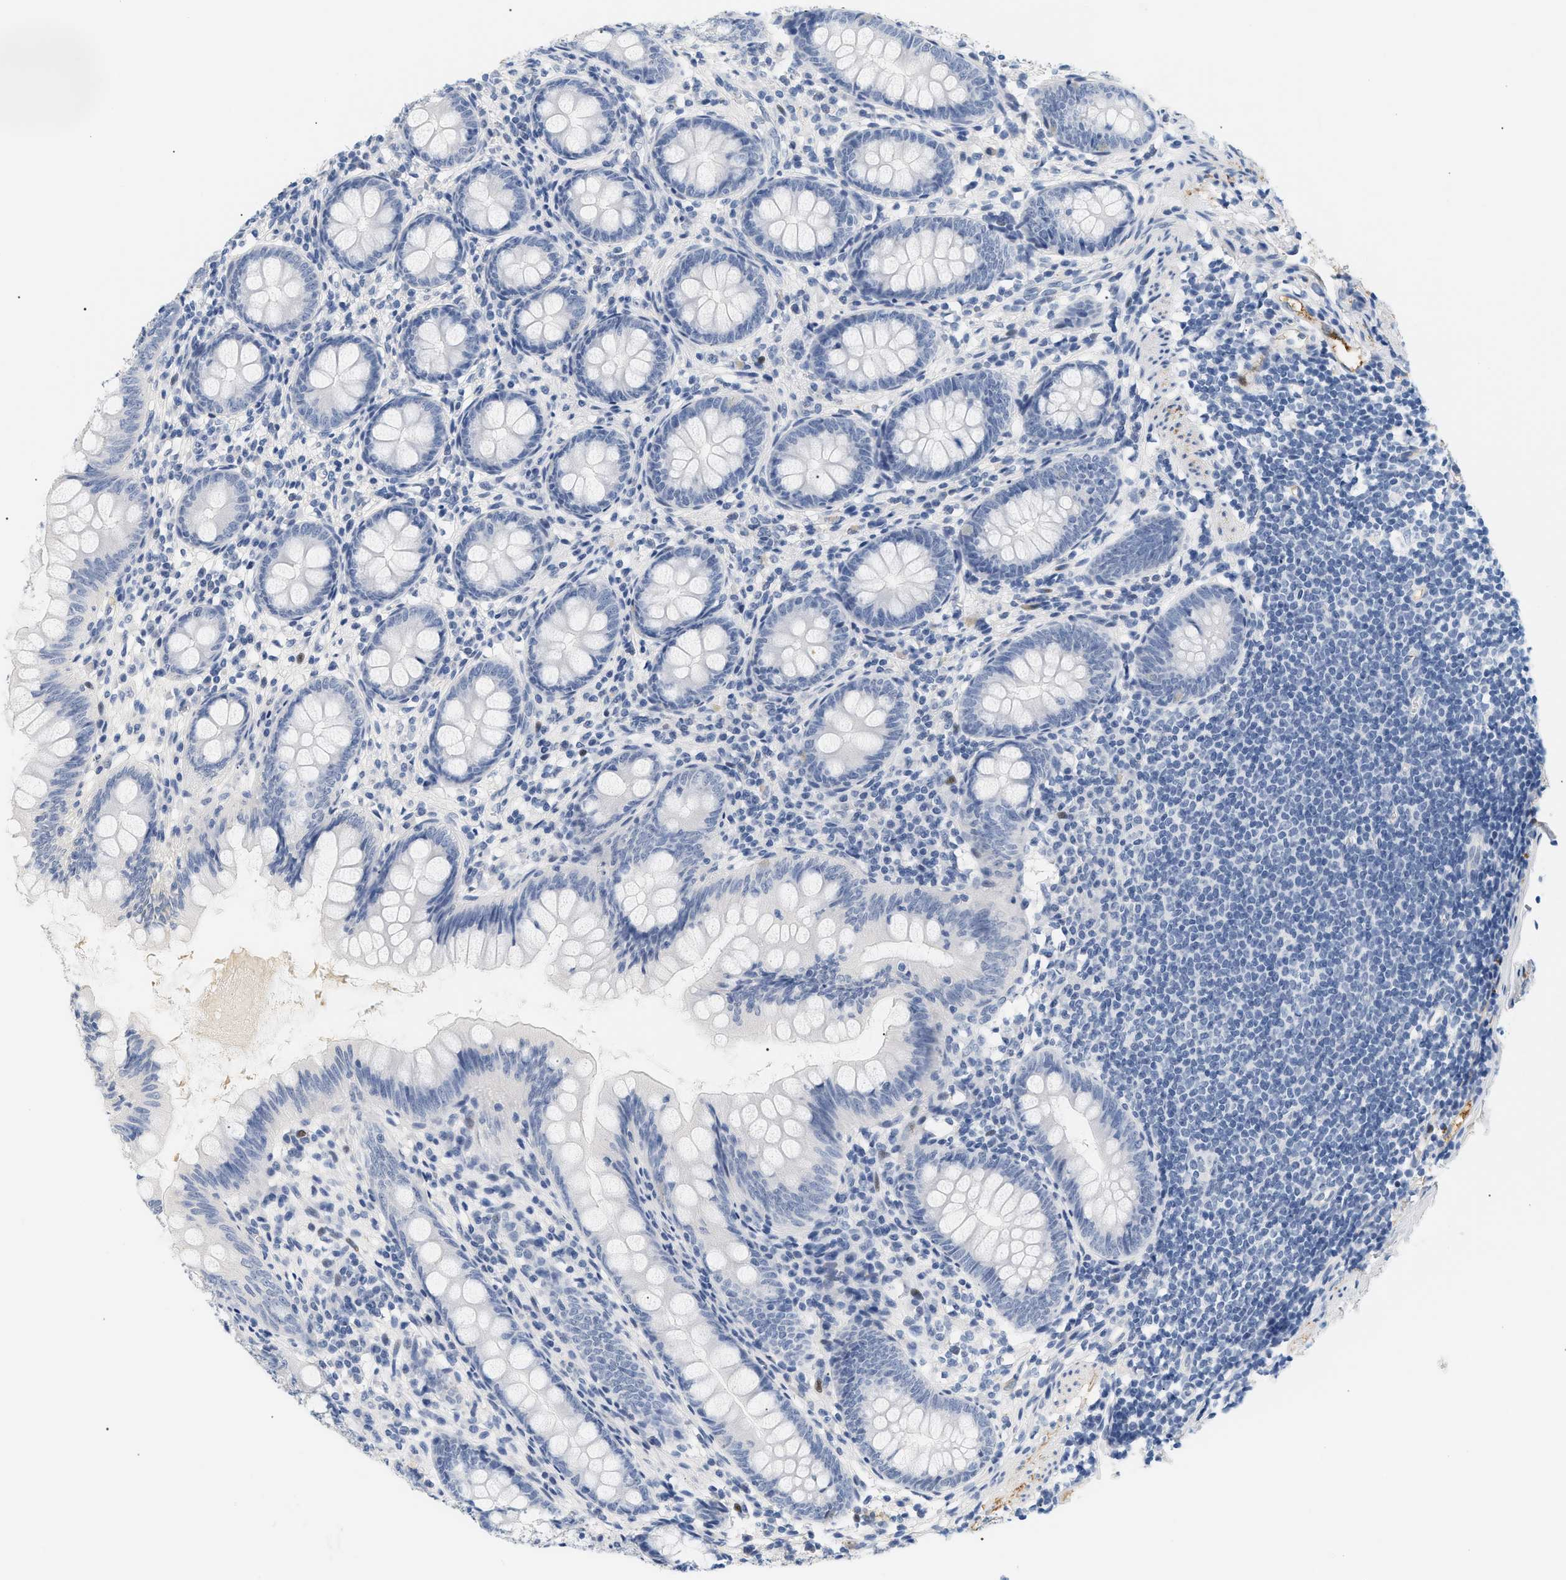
{"staining": {"intensity": "negative", "quantity": "none", "location": "none"}, "tissue": "appendix", "cell_type": "Glandular cells", "image_type": "normal", "snomed": [{"axis": "morphology", "description": "Normal tissue, NOS"}, {"axis": "topography", "description": "Appendix"}], "caption": "Immunohistochemistry image of unremarkable human appendix stained for a protein (brown), which shows no positivity in glandular cells. Brightfield microscopy of immunohistochemistry stained with DAB (3,3'-diaminobenzidine) (brown) and hematoxylin (blue), captured at high magnification.", "gene": "CFH", "patient": {"sex": "female", "age": 77}}